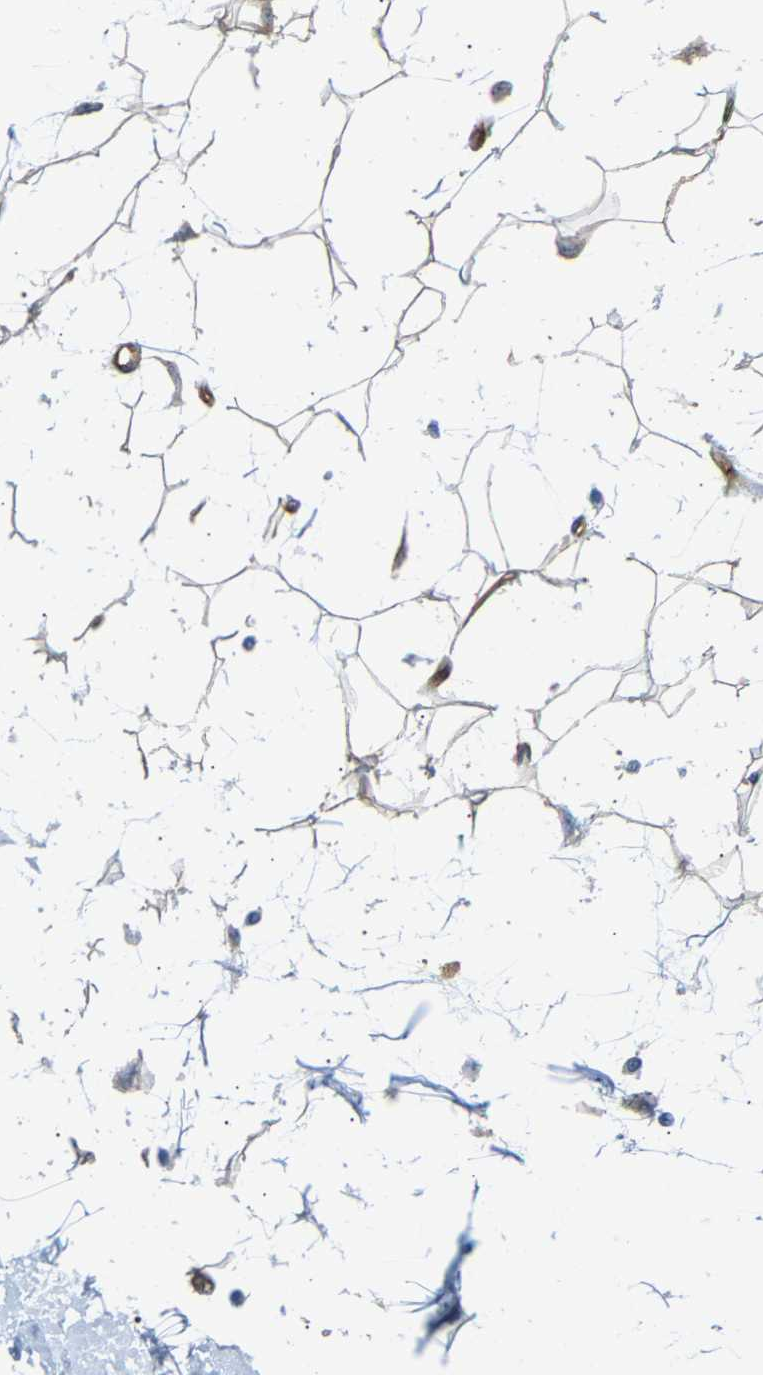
{"staining": {"intensity": "weak", "quantity": ">75%", "location": "cytoplasmic/membranous"}, "tissue": "adipose tissue", "cell_type": "Adipocytes", "image_type": "normal", "snomed": [{"axis": "morphology", "description": "Squamous cell carcinoma, NOS"}, {"axis": "topography", "description": "Skin"}], "caption": "Immunohistochemical staining of benign human adipose tissue demonstrates weak cytoplasmic/membranous protein positivity in approximately >75% of adipocytes.", "gene": "PAWR", "patient": {"sex": "male", "age": 83}}